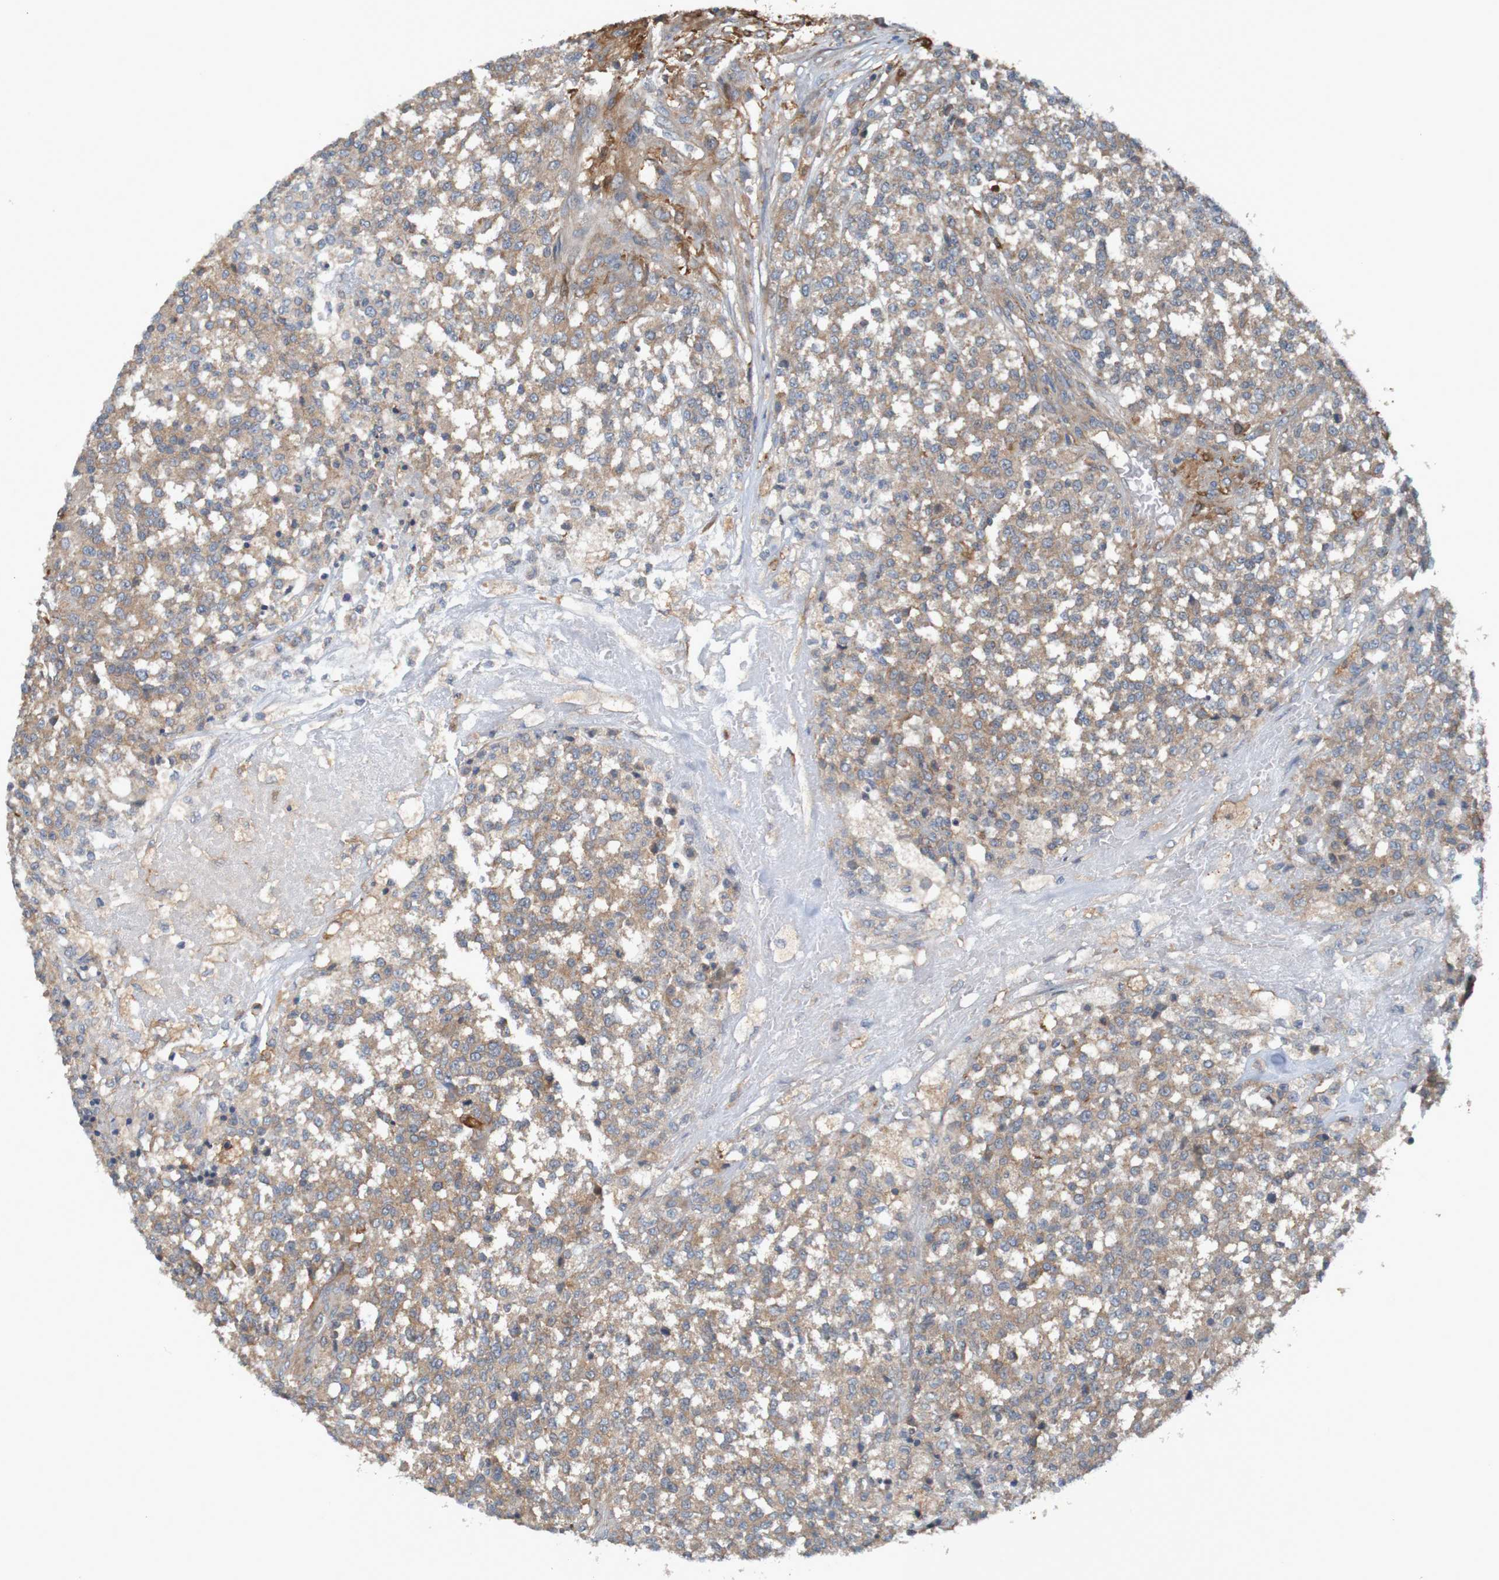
{"staining": {"intensity": "moderate", "quantity": ">75%", "location": "cytoplasmic/membranous"}, "tissue": "testis cancer", "cell_type": "Tumor cells", "image_type": "cancer", "snomed": [{"axis": "morphology", "description": "Seminoma, NOS"}, {"axis": "topography", "description": "Testis"}], "caption": "Approximately >75% of tumor cells in testis cancer reveal moderate cytoplasmic/membranous protein expression as visualized by brown immunohistochemical staining.", "gene": "DNAJC4", "patient": {"sex": "male", "age": 59}}